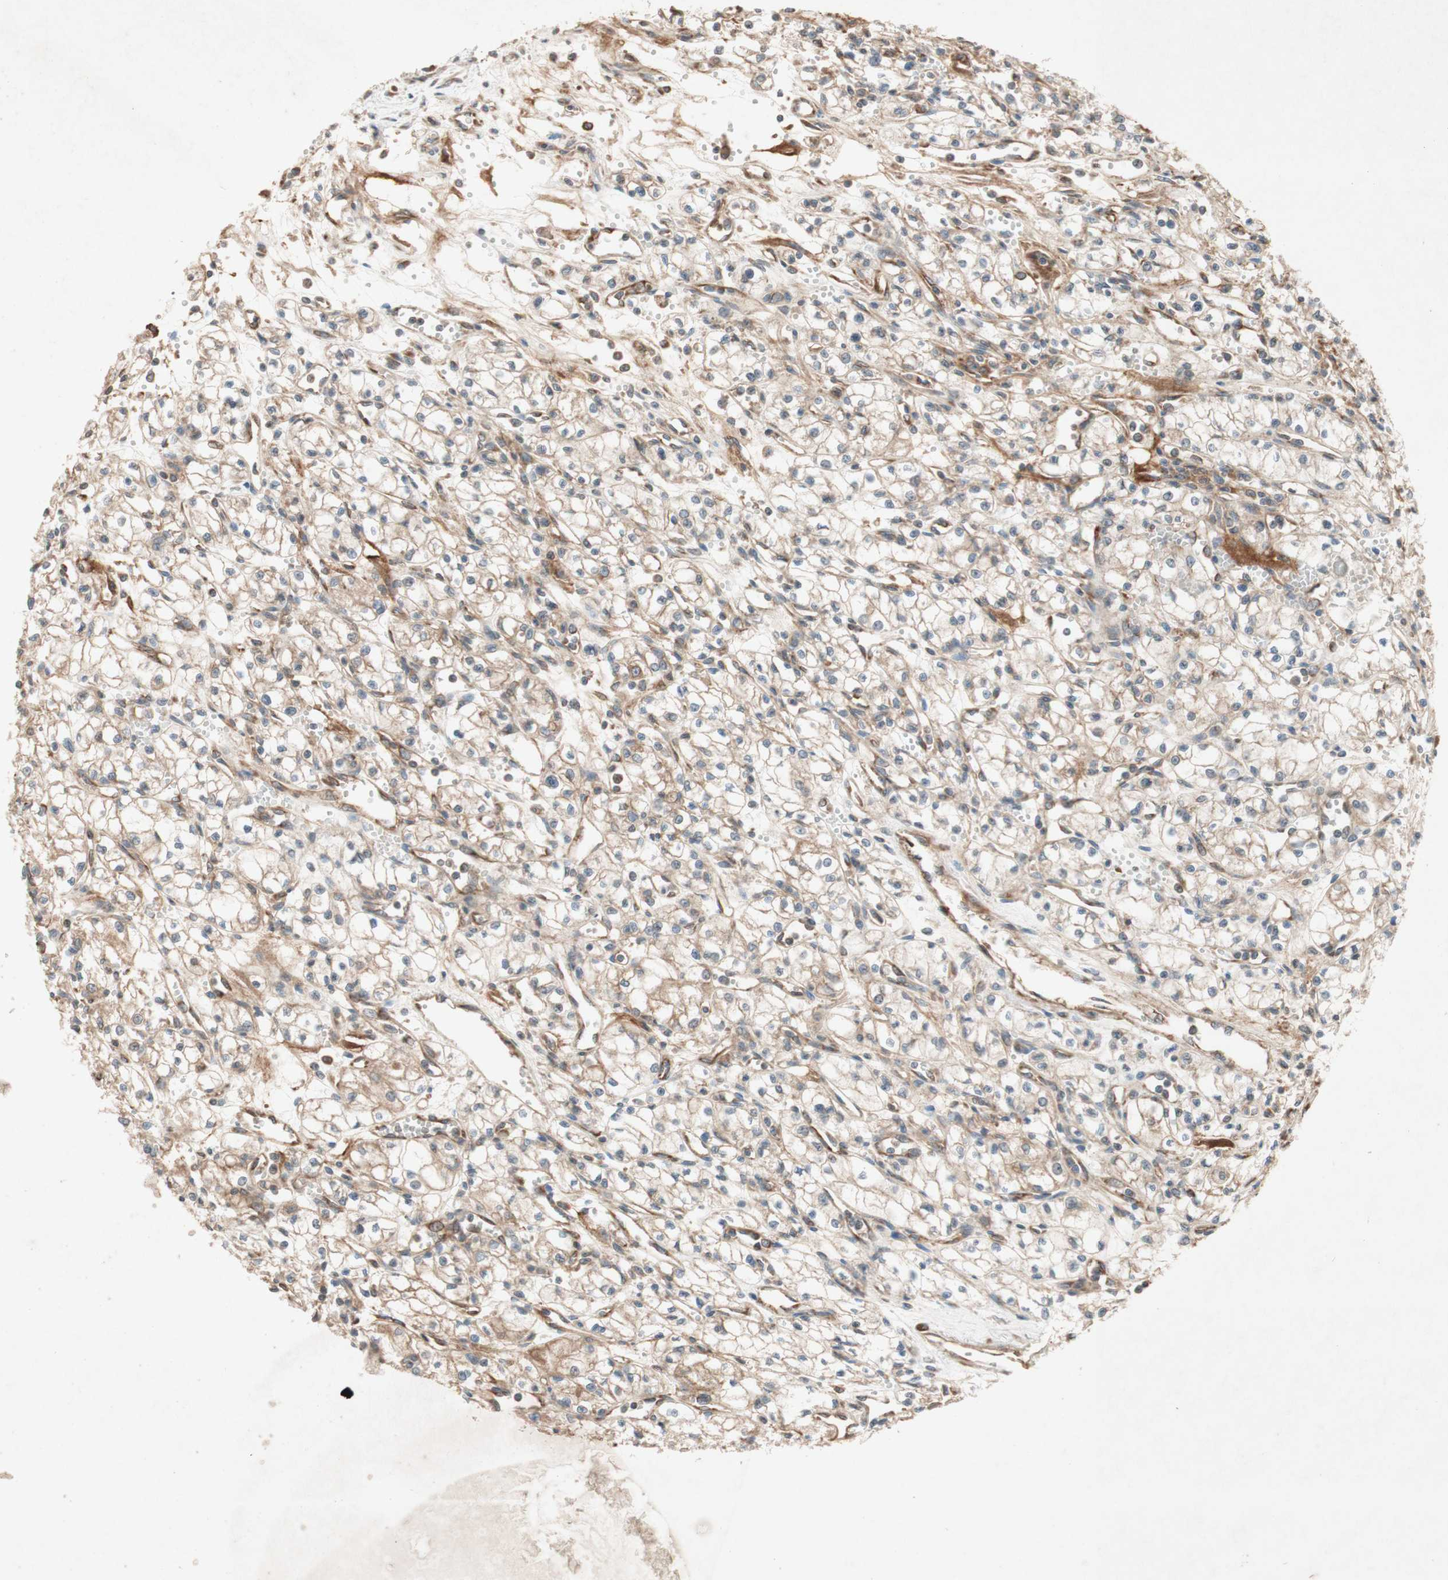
{"staining": {"intensity": "weak", "quantity": "25%-75%", "location": "cytoplasmic/membranous"}, "tissue": "renal cancer", "cell_type": "Tumor cells", "image_type": "cancer", "snomed": [{"axis": "morphology", "description": "Normal tissue, NOS"}, {"axis": "morphology", "description": "Adenocarcinoma, NOS"}, {"axis": "topography", "description": "Kidney"}], "caption": "Weak cytoplasmic/membranous positivity for a protein is seen in about 25%-75% of tumor cells of adenocarcinoma (renal) using immunohistochemistry.", "gene": "SOCS2", "patient": {"sex": "male", "age": 59}}